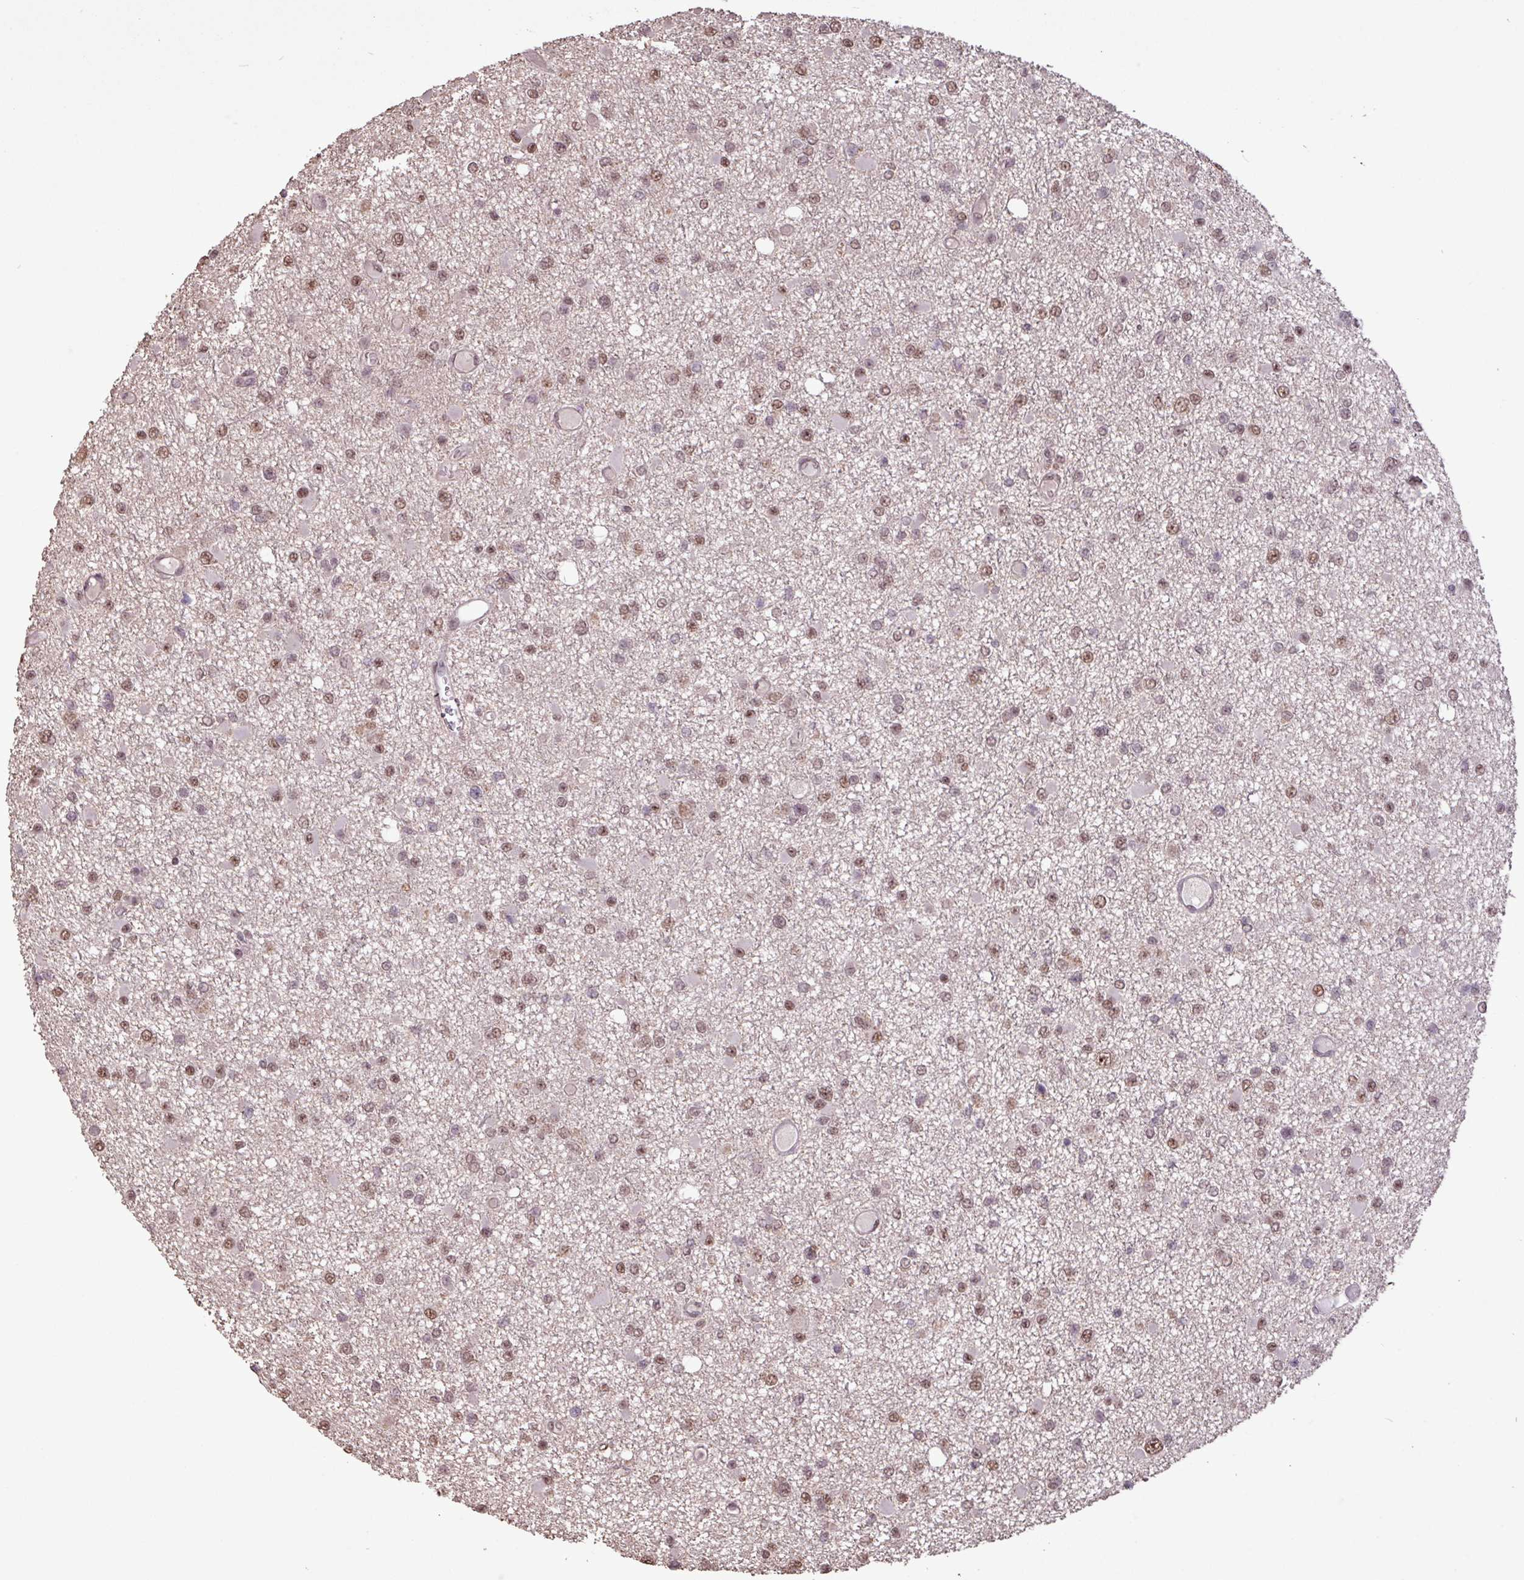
{"staining": {"intensity": "moderate", "quantity": ">75%", "location": "nuclear"}, "tissue": "glioma", "cell_type": "Tumor cells", "image_type": "cancer", "snomed": [{"axis": "morphology", "description": "Glioma, malignant, Low grade"}, {"axis": "topography", "description": "Brain"}], "caption": "Immunohistochemical staining of human glioma exhibits medium levels of moderate nuclear protein positivity in about >75% of tumor cells. (DAB IHC with brightfield microscopy, high magnification).", "gene": "ZNF709", "patient": {"sex": "female", "age": 22}}